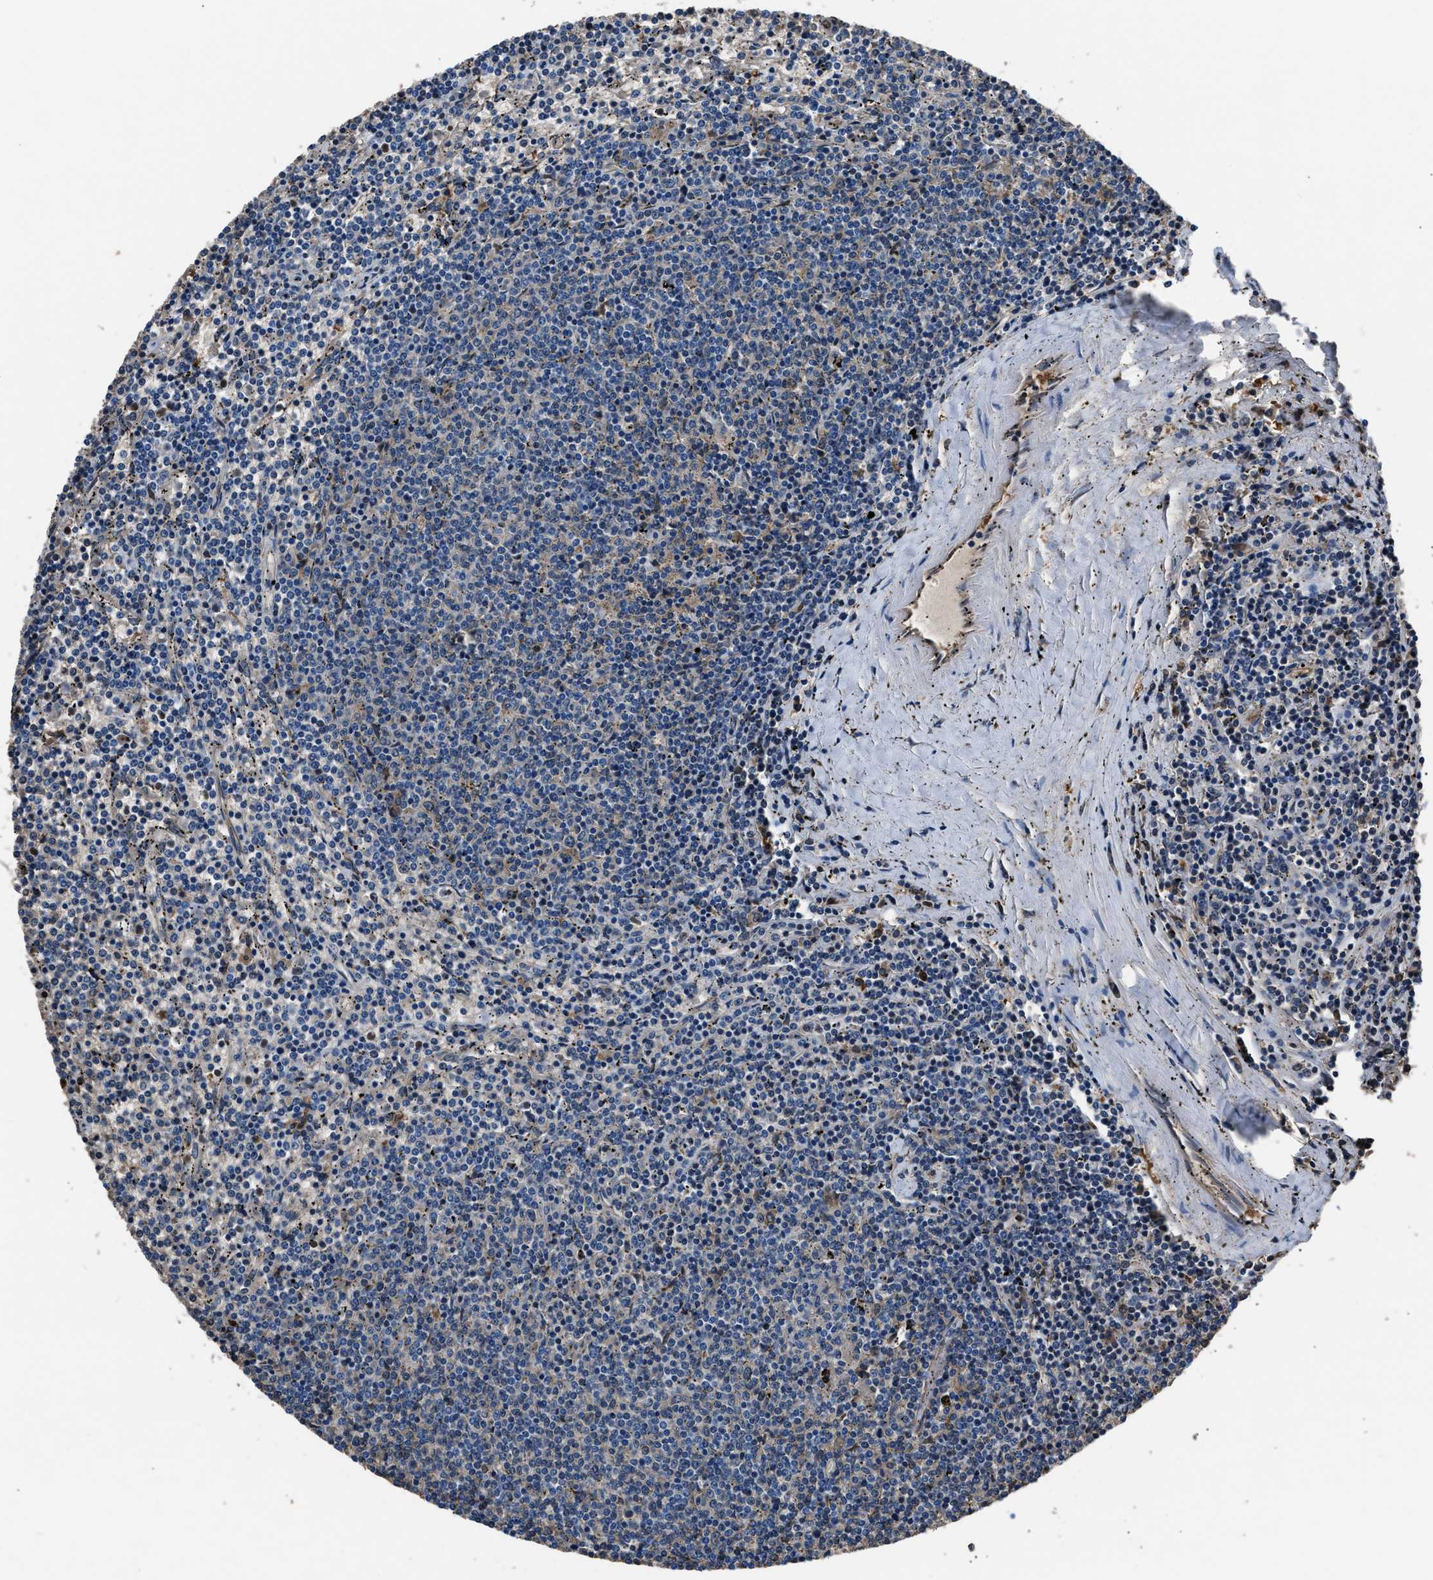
{"staining": {"intensity": "negative", "quantity": "none", "location": "none"}, "tissue": "lymphoma", "cell_type": "Tumor cells", "image_type": "cancer", "snomed": [{"axis": "morphology", "description": "Malignant lymphoma, non-Hodgkin's type, Low grade"}, {"axis": "topography", "description": "Spleen"}], "caption": "Immunohistochemistry of human low-grade malignant lymphoma, non-Hodgkin's type reveals no expression in tumor cells.", "gene": "PPA1", "patient": {"sex": "female", "age": 50}}